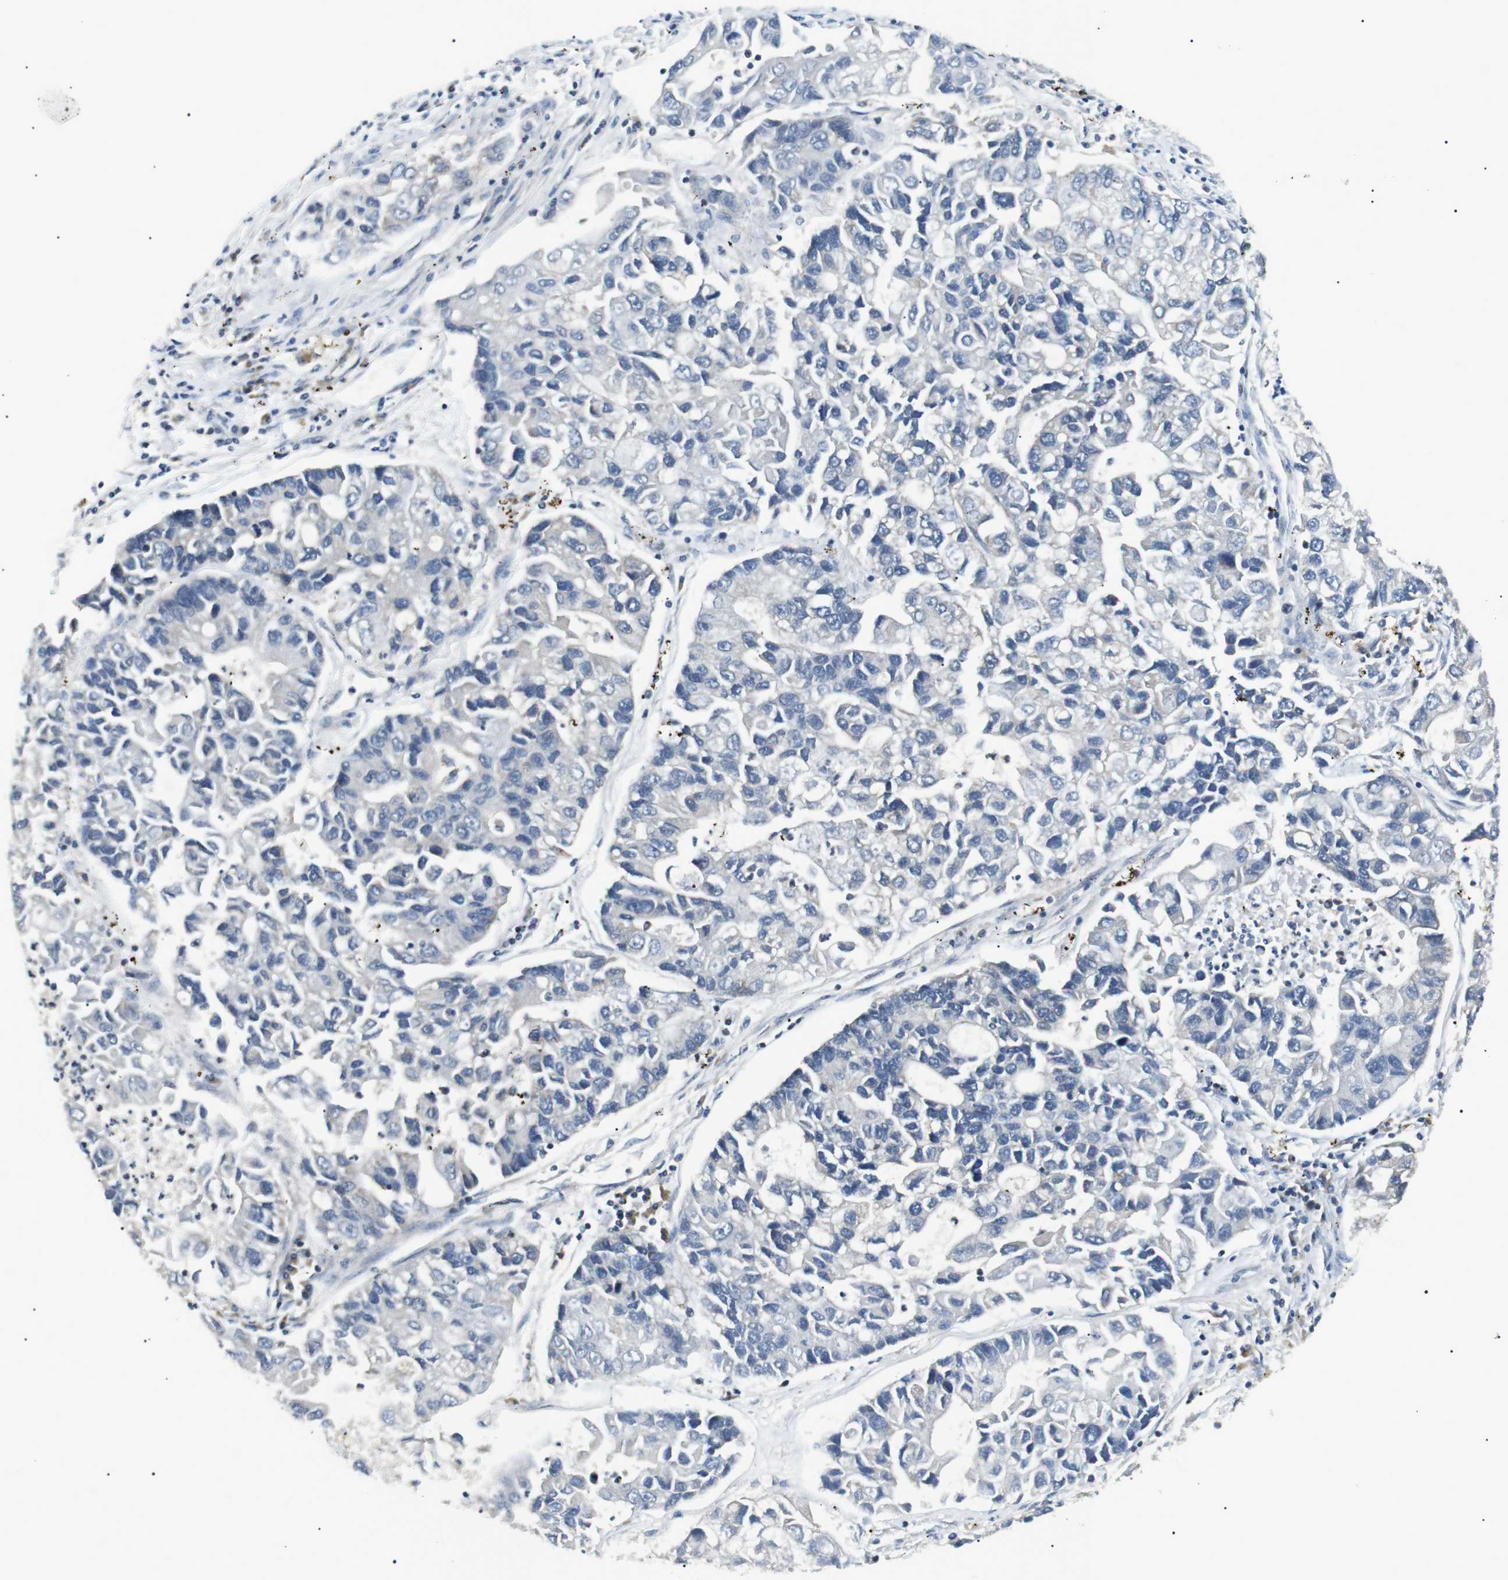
{"staining": {"intensity": "negative", "quantity": "none", "location": "none"}, "tissue": "lung cancer", "cell_type": "Tumor cells", "image_type": "cancer", "snomed": [{"axis": "morphology", "description": "Adenocarcinoma, NOS"}, {"axis": "topography", "description": "Lung"}], "caption": "Adenocarcinoma (lung) was stained to show a protein in brown. There is no significant staining in tumor cells.", "gene": "RAB9A", "patient": {"sex": "female", "age": 51}}